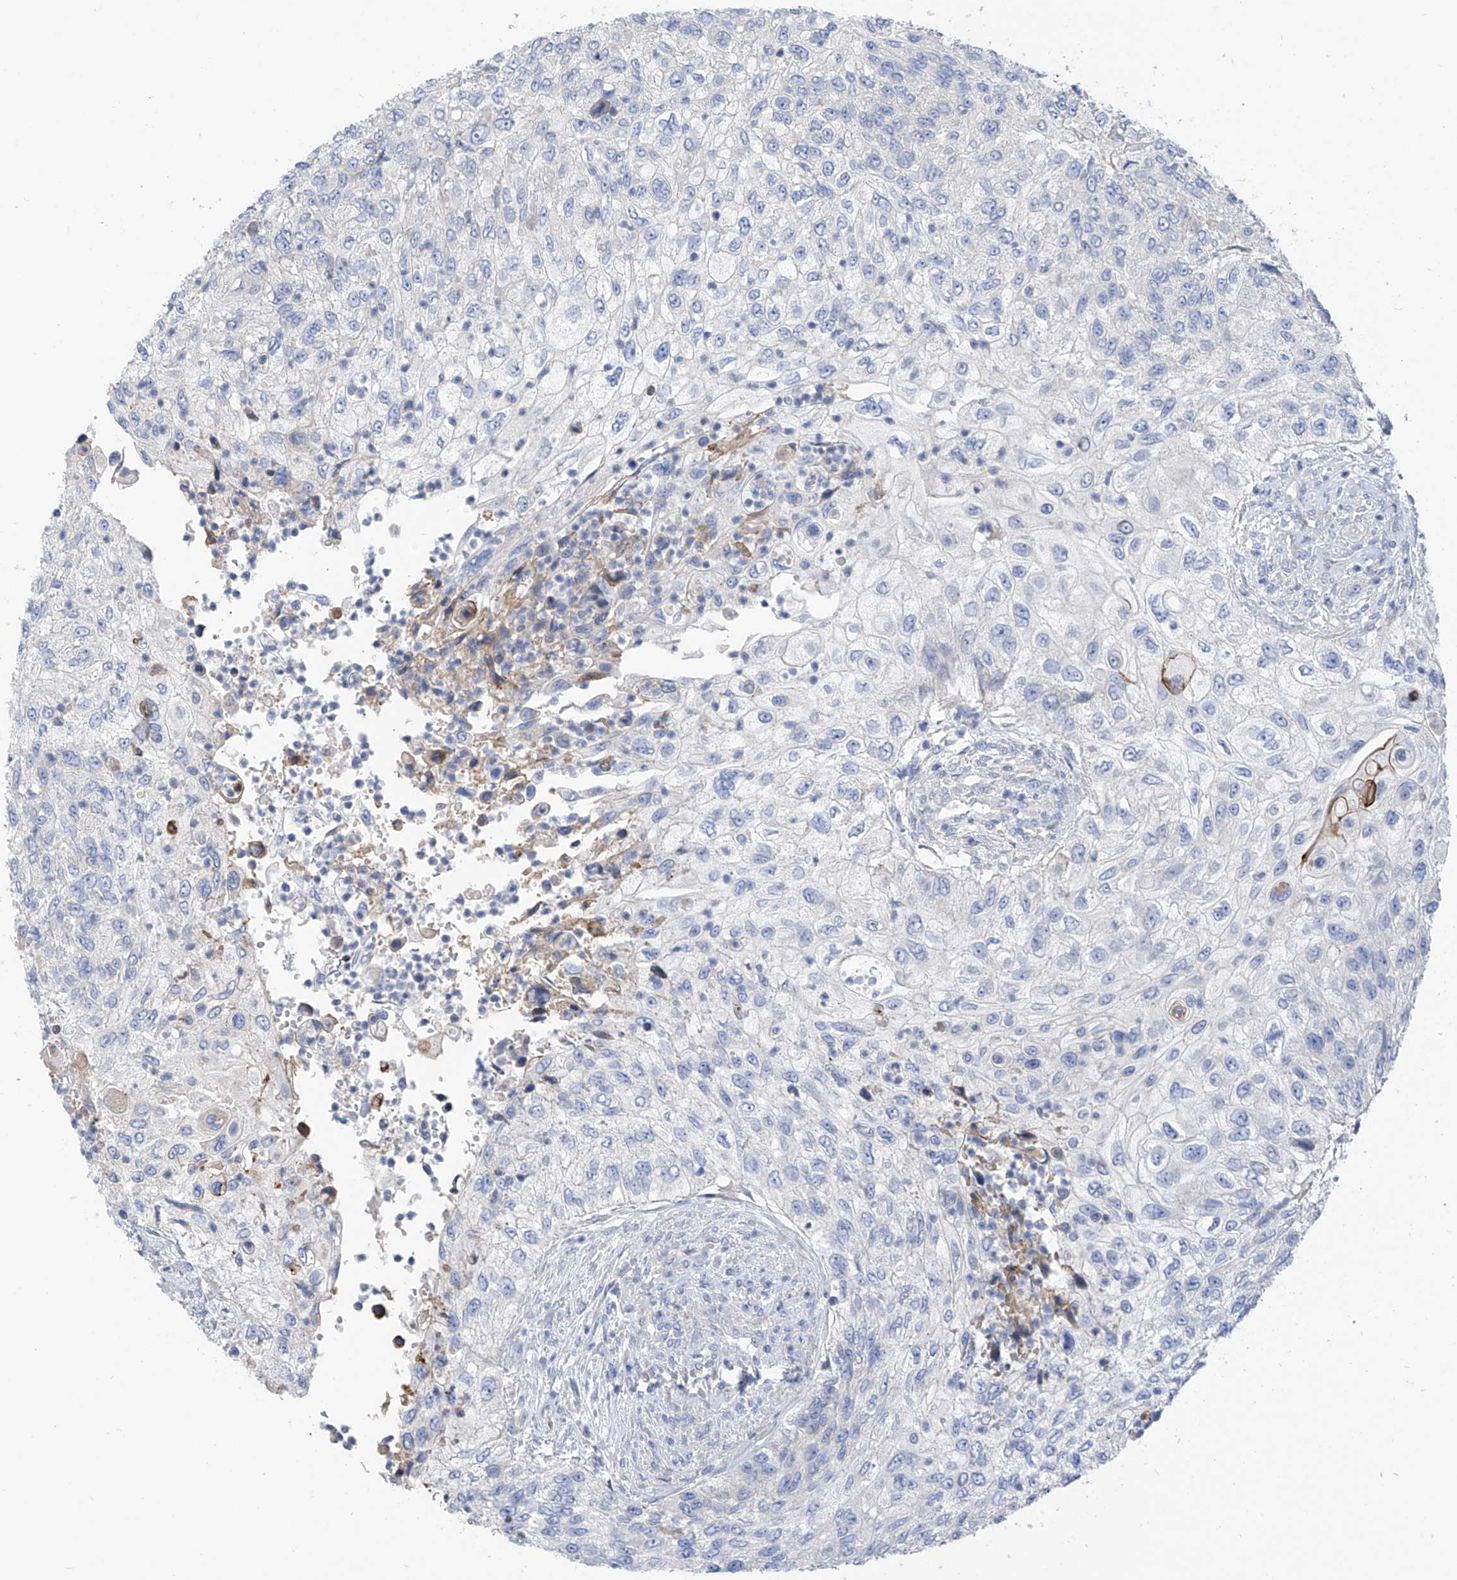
{"staining": {"intensity": "negative", "quantity": "none", "location": "none"}, "tissue": "urothelial cancer", "cell_type": "Tumor cells", "image_type": "cancer", "snomed": [{"axis": "morphology", "description": "Urothelial carcinoma, High grade"}, {"axis": "topography", "description": "Urinary bladder"}], "caption": "High-grade urothelial carcinoma stained for a protein using immunohistochemistry (IHC) demonstrates no positivity tumor cells.", "gene": "LDAH", "patient": {"sex": "female", "age": 60}}